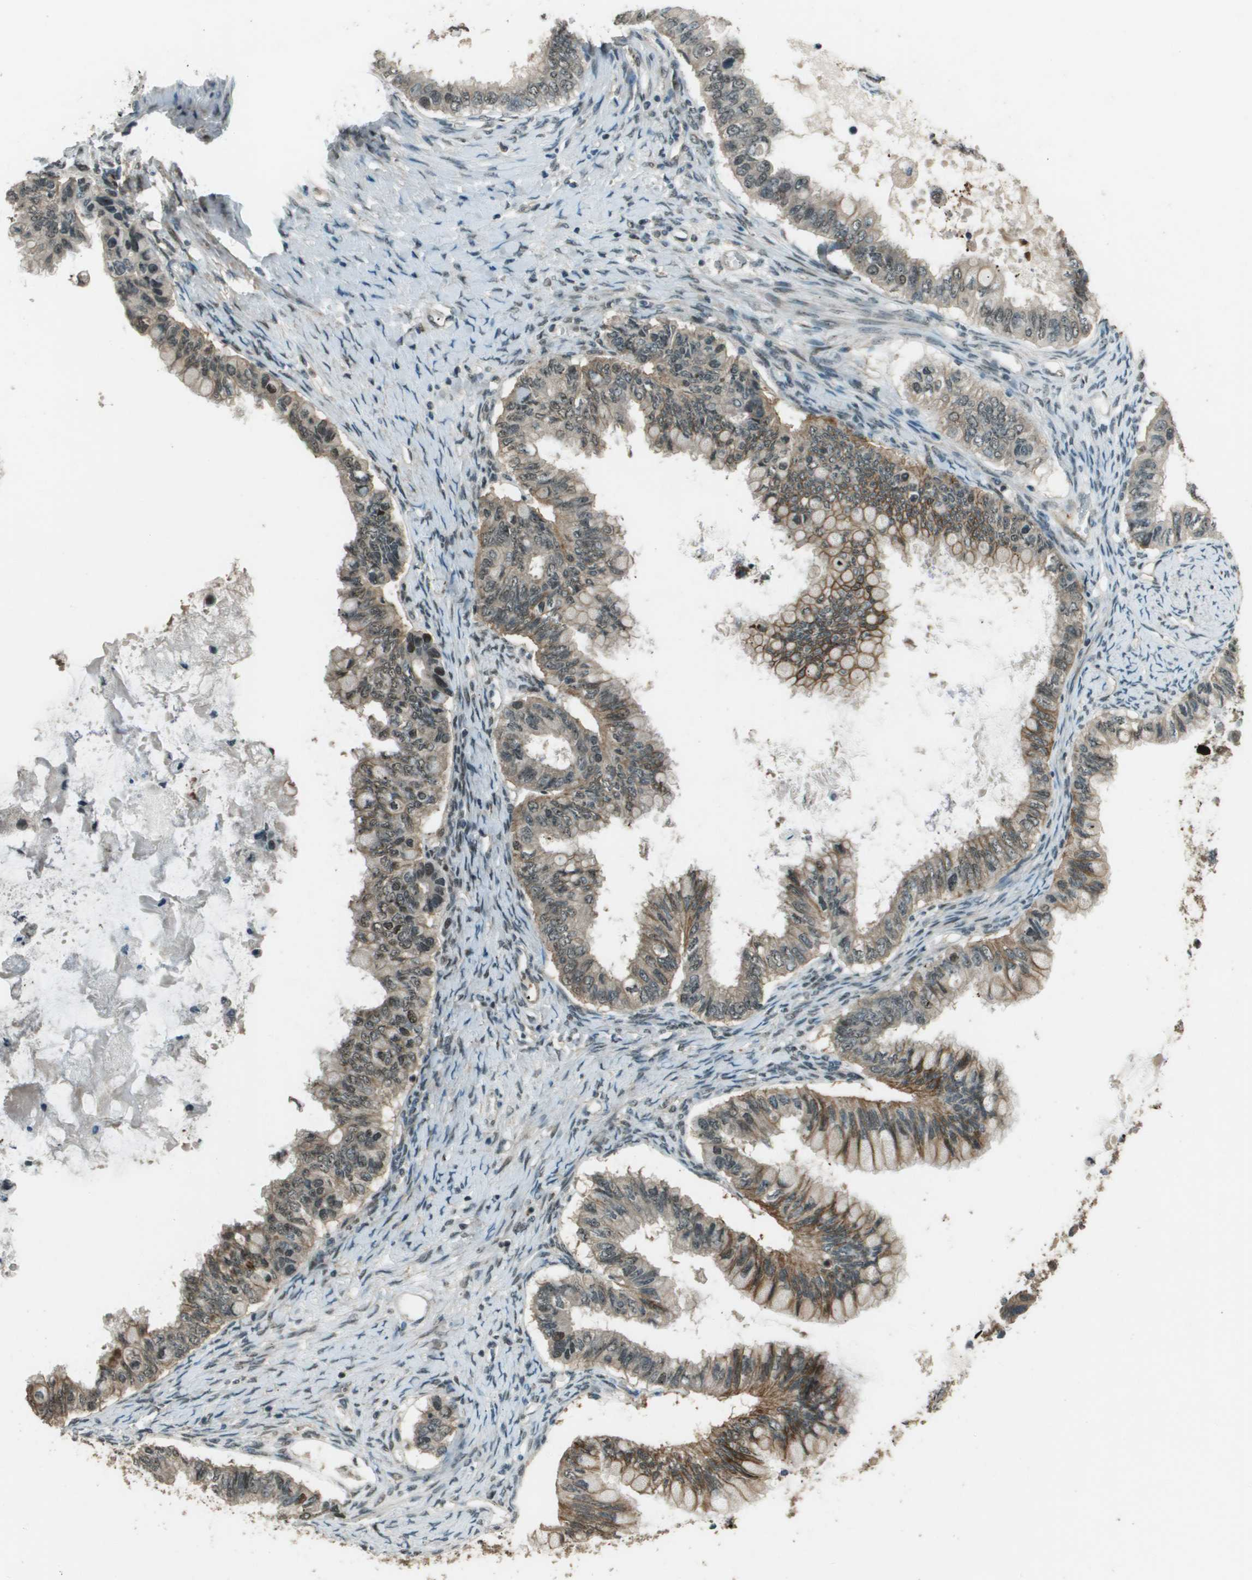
{"staining": {"intensity": "moderate", "quantity": ">75%", "location": "cytoplasmic/membranous"}, "tissue": "ovarian cancer", "cell_type": "Tumor cells", "image_type": "cancer", "snomed": [{"axis": "morphology", "description": "Cystadenocarcinoma, mucinous, NOS"}, {"axis": "topography", "description": "Ovary"}], "caption": "Protein positivity by immunohistochemistry (IHC) shows moderate cytoplasmic/membranous positivity in approximately >75% of tumor cells in mucinous cystadenocarcinoma (ovarian).", "gene": "SDC3", "patient": {"sex": "female", "age": 80}}